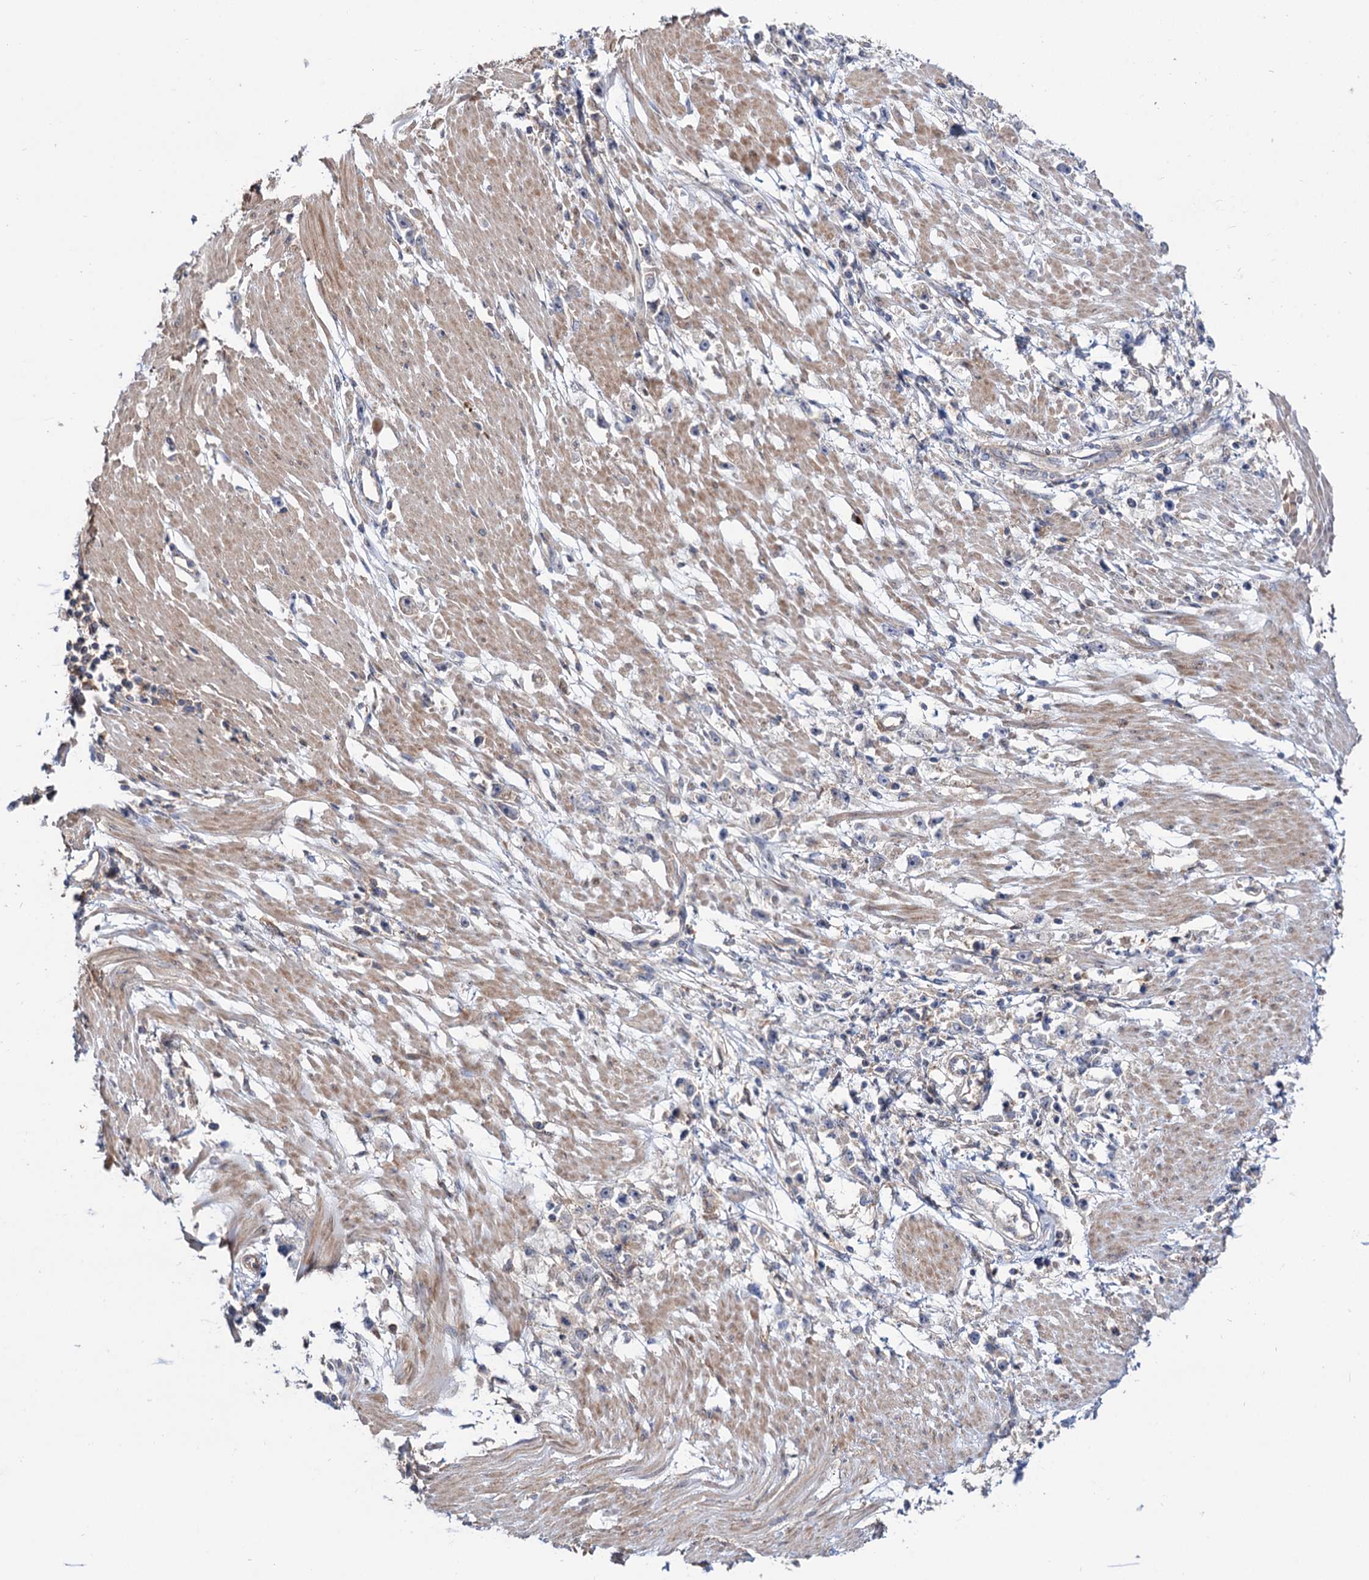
{"staining": {"intensity": "negative", "quantity": "none", "location": "none"}, "tissue": "stomach cancer", "cell_type": "Tumor cells", "image_type": "cancer", "snomed": [{"axis": "morphology", "description": "Adenocarcinoma, NOS"}, {"axis": "topography", "description": "Stomach"}], "caption": "High magnification brightfield microscopy of stomach cancer (adenocarcinoma) stained with DAB (3,3'-diaminobenzidine) (brown) and counterstained with hematoxylin (blue): tumor cells show no significant positivity.", "gene": "SEC24A", "patient": {"sex": "female", "age": 59}}